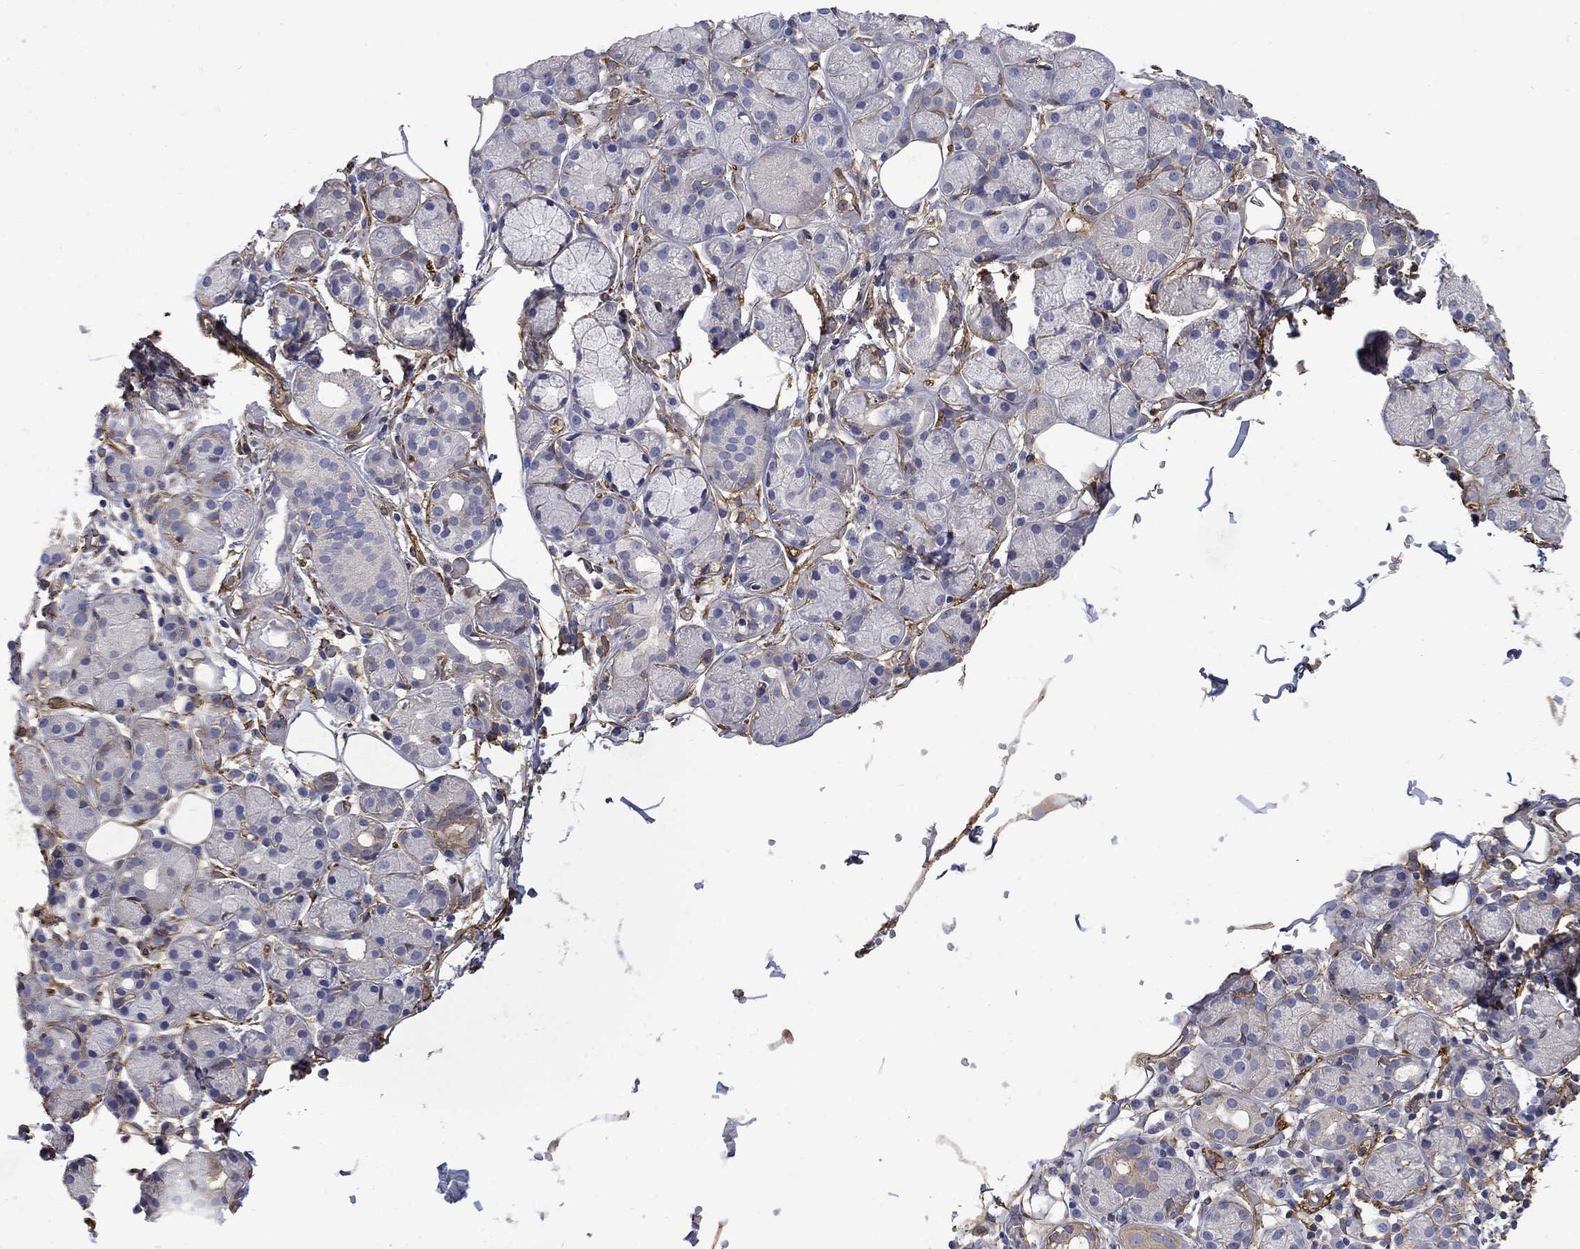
{"staining": {"intensity": "weak", "quantity": "<25%", "location": "cytoplasmic/membranous"}, "tissue": "salivary gland", "cell_type": "Glandular cells", "image_type": "normal", "snomed": [{"axis": "morphology", "description": "Normal tissue, NOS"}, {"axis": "topography", "description": "Salivary gland"}, {"axis": "topography", "description": "Peripheral nerve tissue"}], "caption": "Immunohistochemistry (IHC) of normal human salivary gland reveals no positivity in glandular cells. The staining is performed using DAB (3,3'-diaminobenzidine) brown chromogen with nuclei counter-stained in using hematoxylin.", "gene": "DPYSL2", "patient": {"sex": "male", "age": 71}}